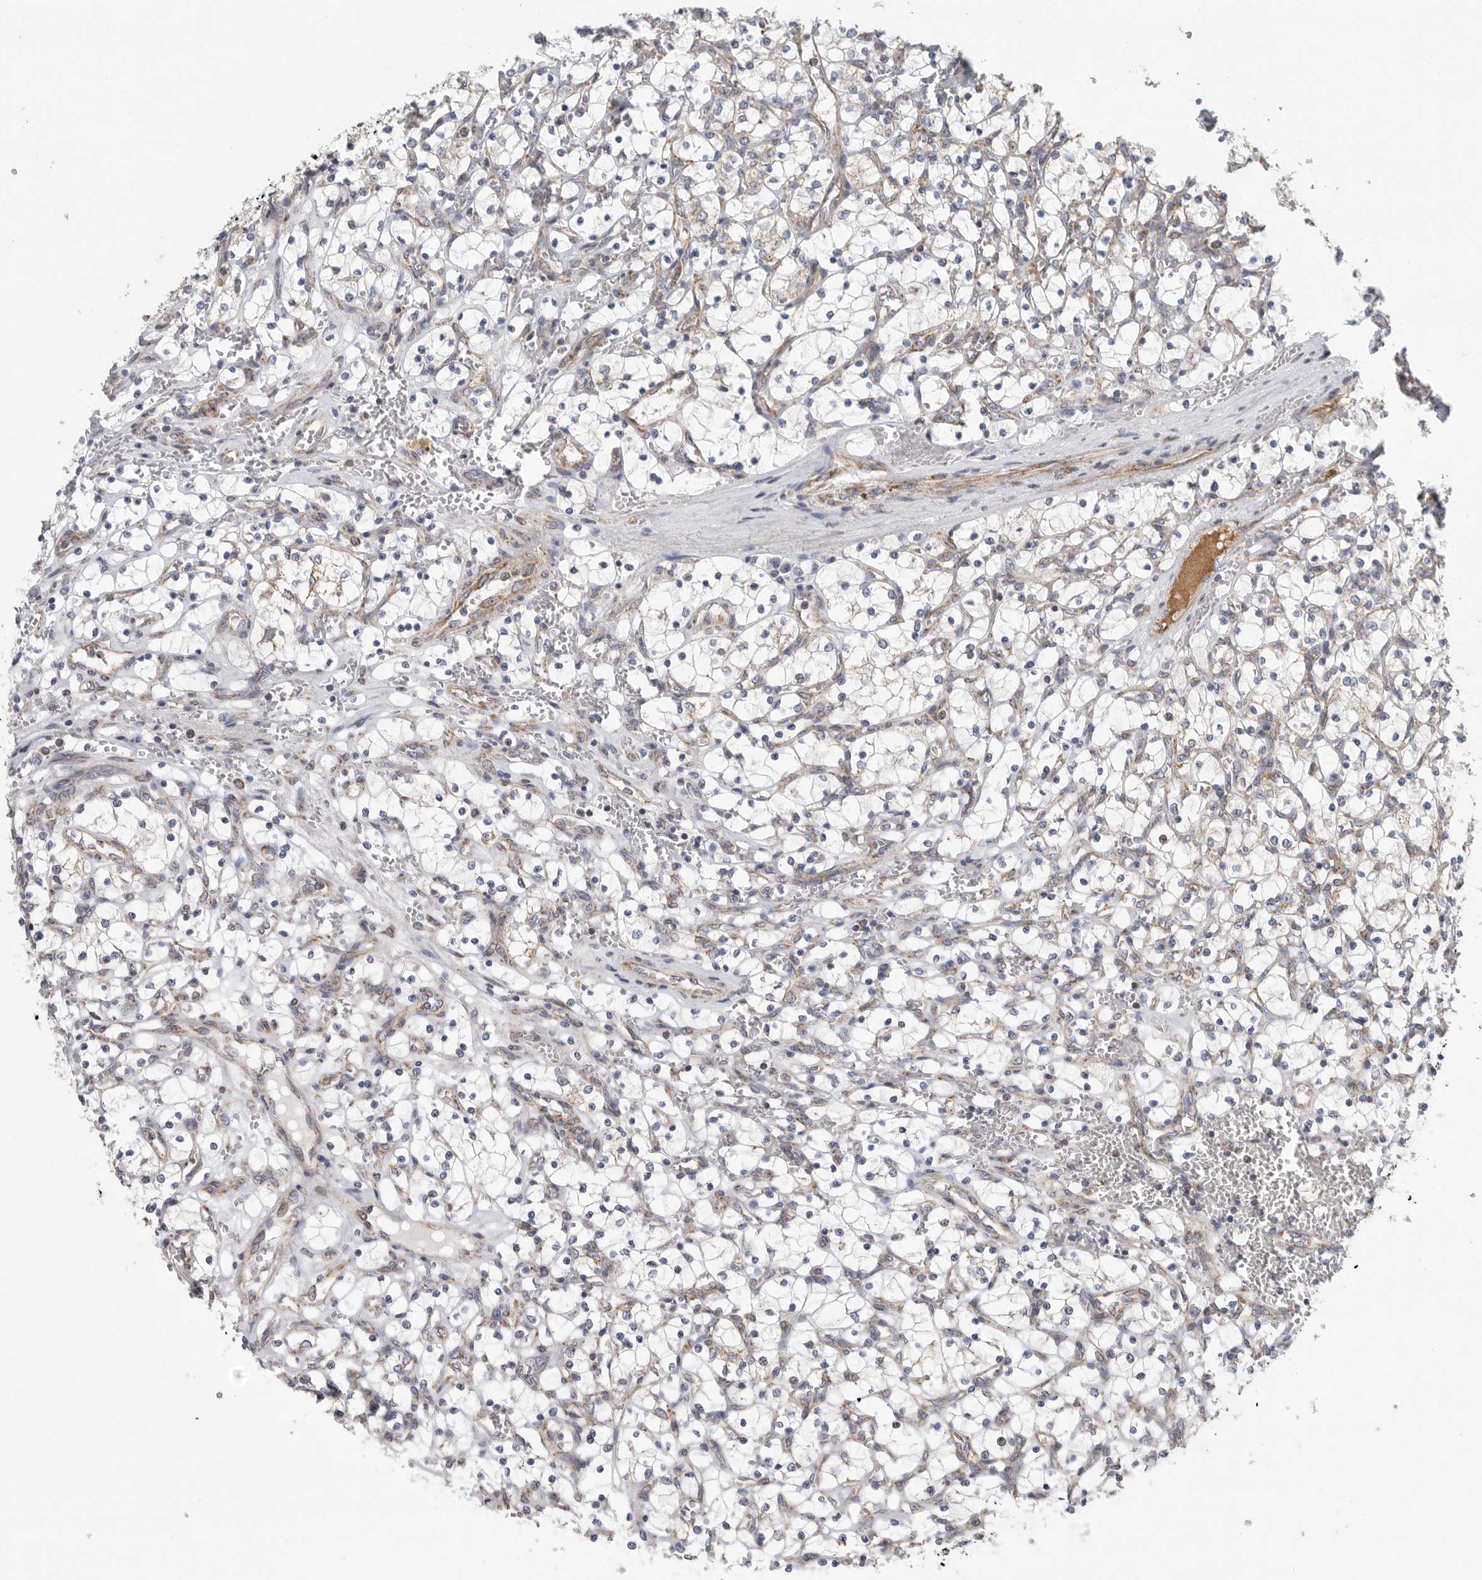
{"staining": {"intensity": "weak", "quantity": "<25%", "location": "cytoplasmic/membranous"}, "tissue": "renal cancer", "cell_type": "Tumor cells", "image_type": "cancer", "snomed": [{"axis": "morphology", "description": "Adenocarcinoma, NOS"}, {"axis": "topography", "description": "Kidney"}], "caption": "Photomicrograph shows no significant protein staining in tumor cells of renal cancer (adenocarcinoma).", "gene": "FKBP8", "patient": {"sex": "female", "age": 69}}